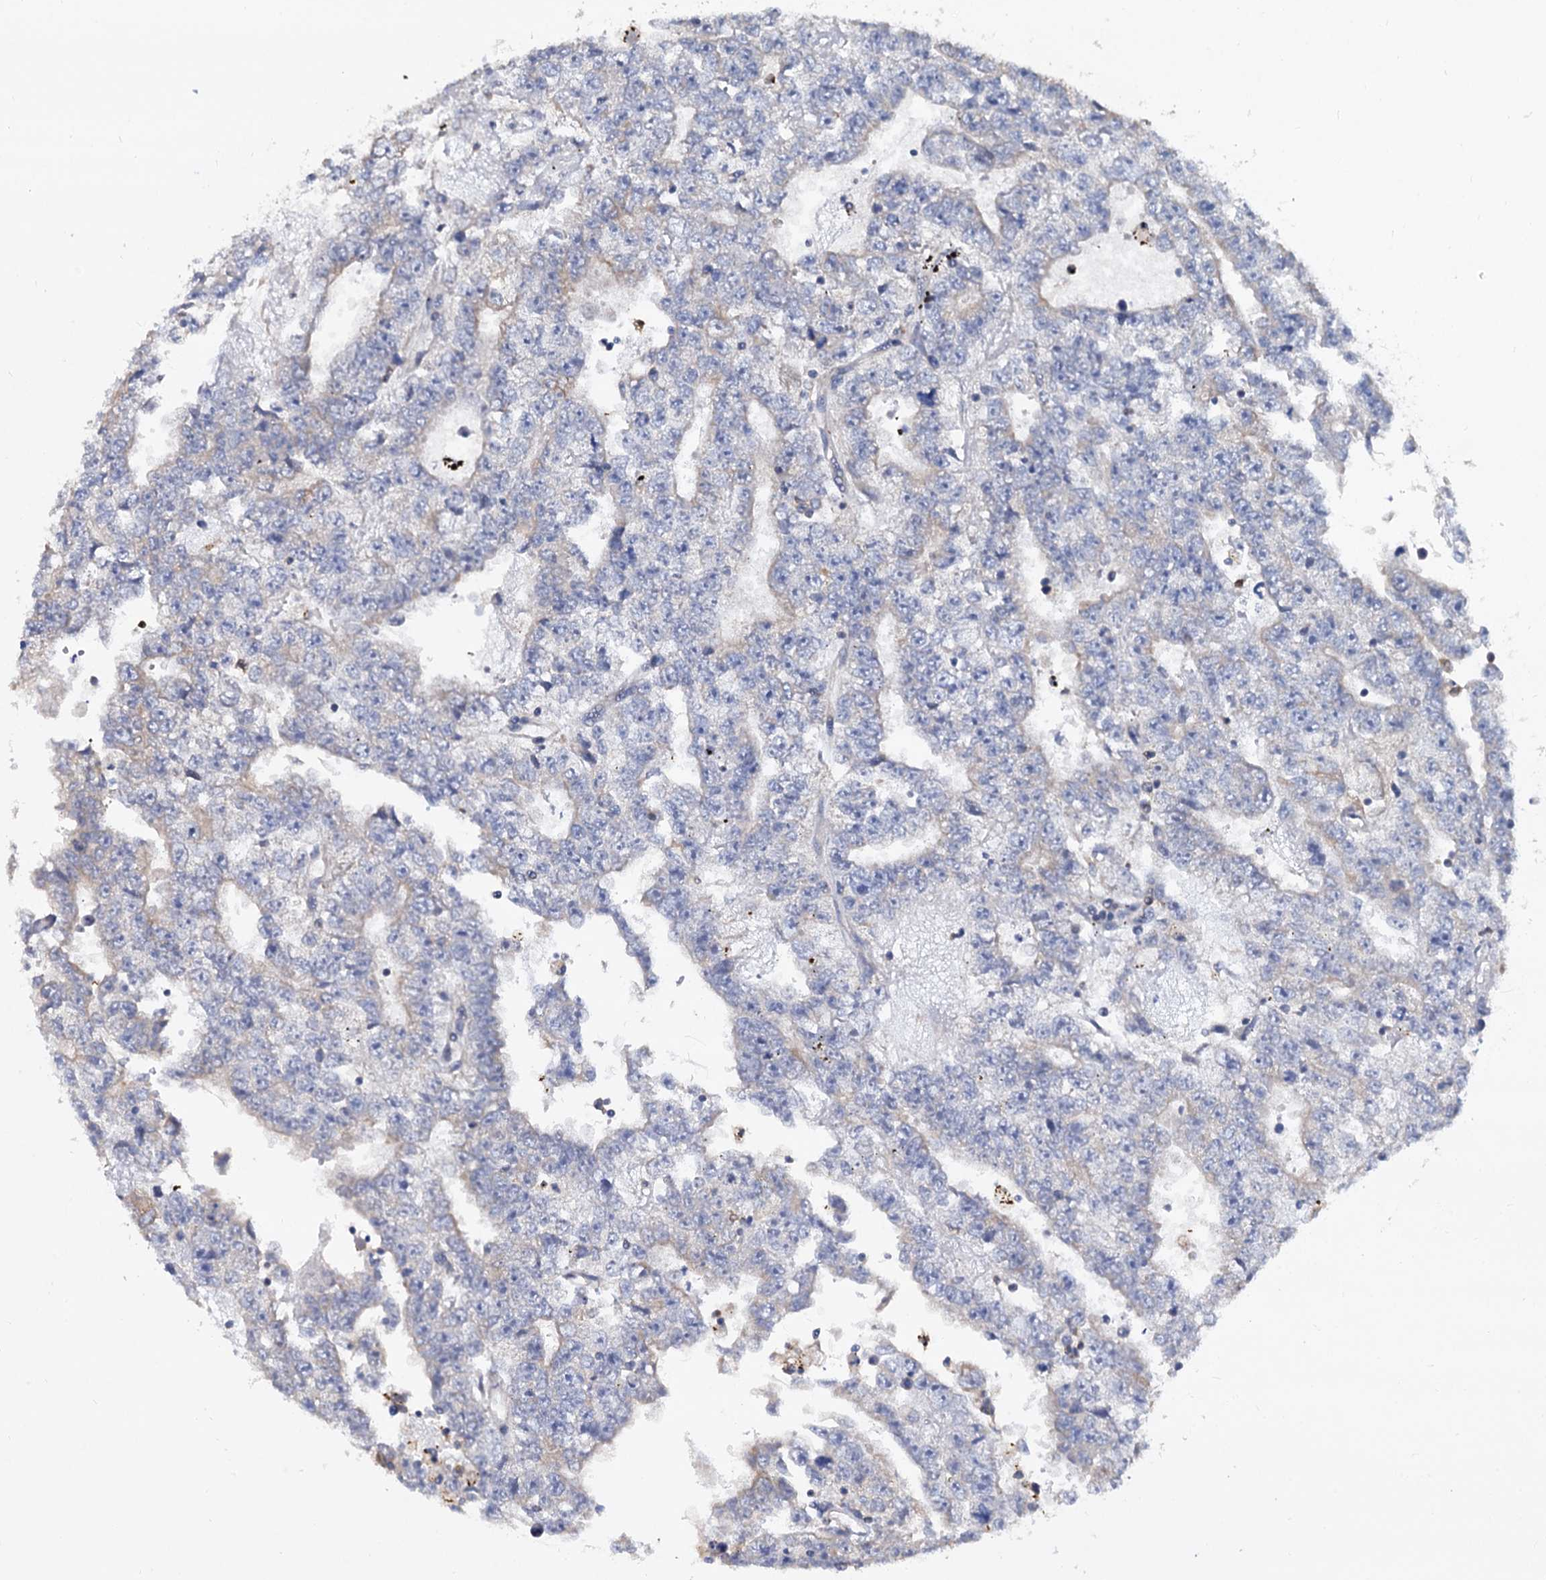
{"staining": {"intensity": "negative", "quantity": "none", "location": "none"}, "tissue": "testis cancer", "cell_type": "Tumor cells", "image_type": "cancer", "snomed": [{"axis": "morphology", "description": "Carcinoma, Embryonal, NOS"}, {"axis": "topography", "description": "Testis"}], "caption": "Immunohistochemical staining of testis cancer displays no significant staining in tumor cells. (Brightfield microscopy of DAB (3,3'-diaminobenzidine) immunohistochemistry at high magnification).", "gene": "ANKRD13A", "patient": {"sex": "male", "age": 25}}